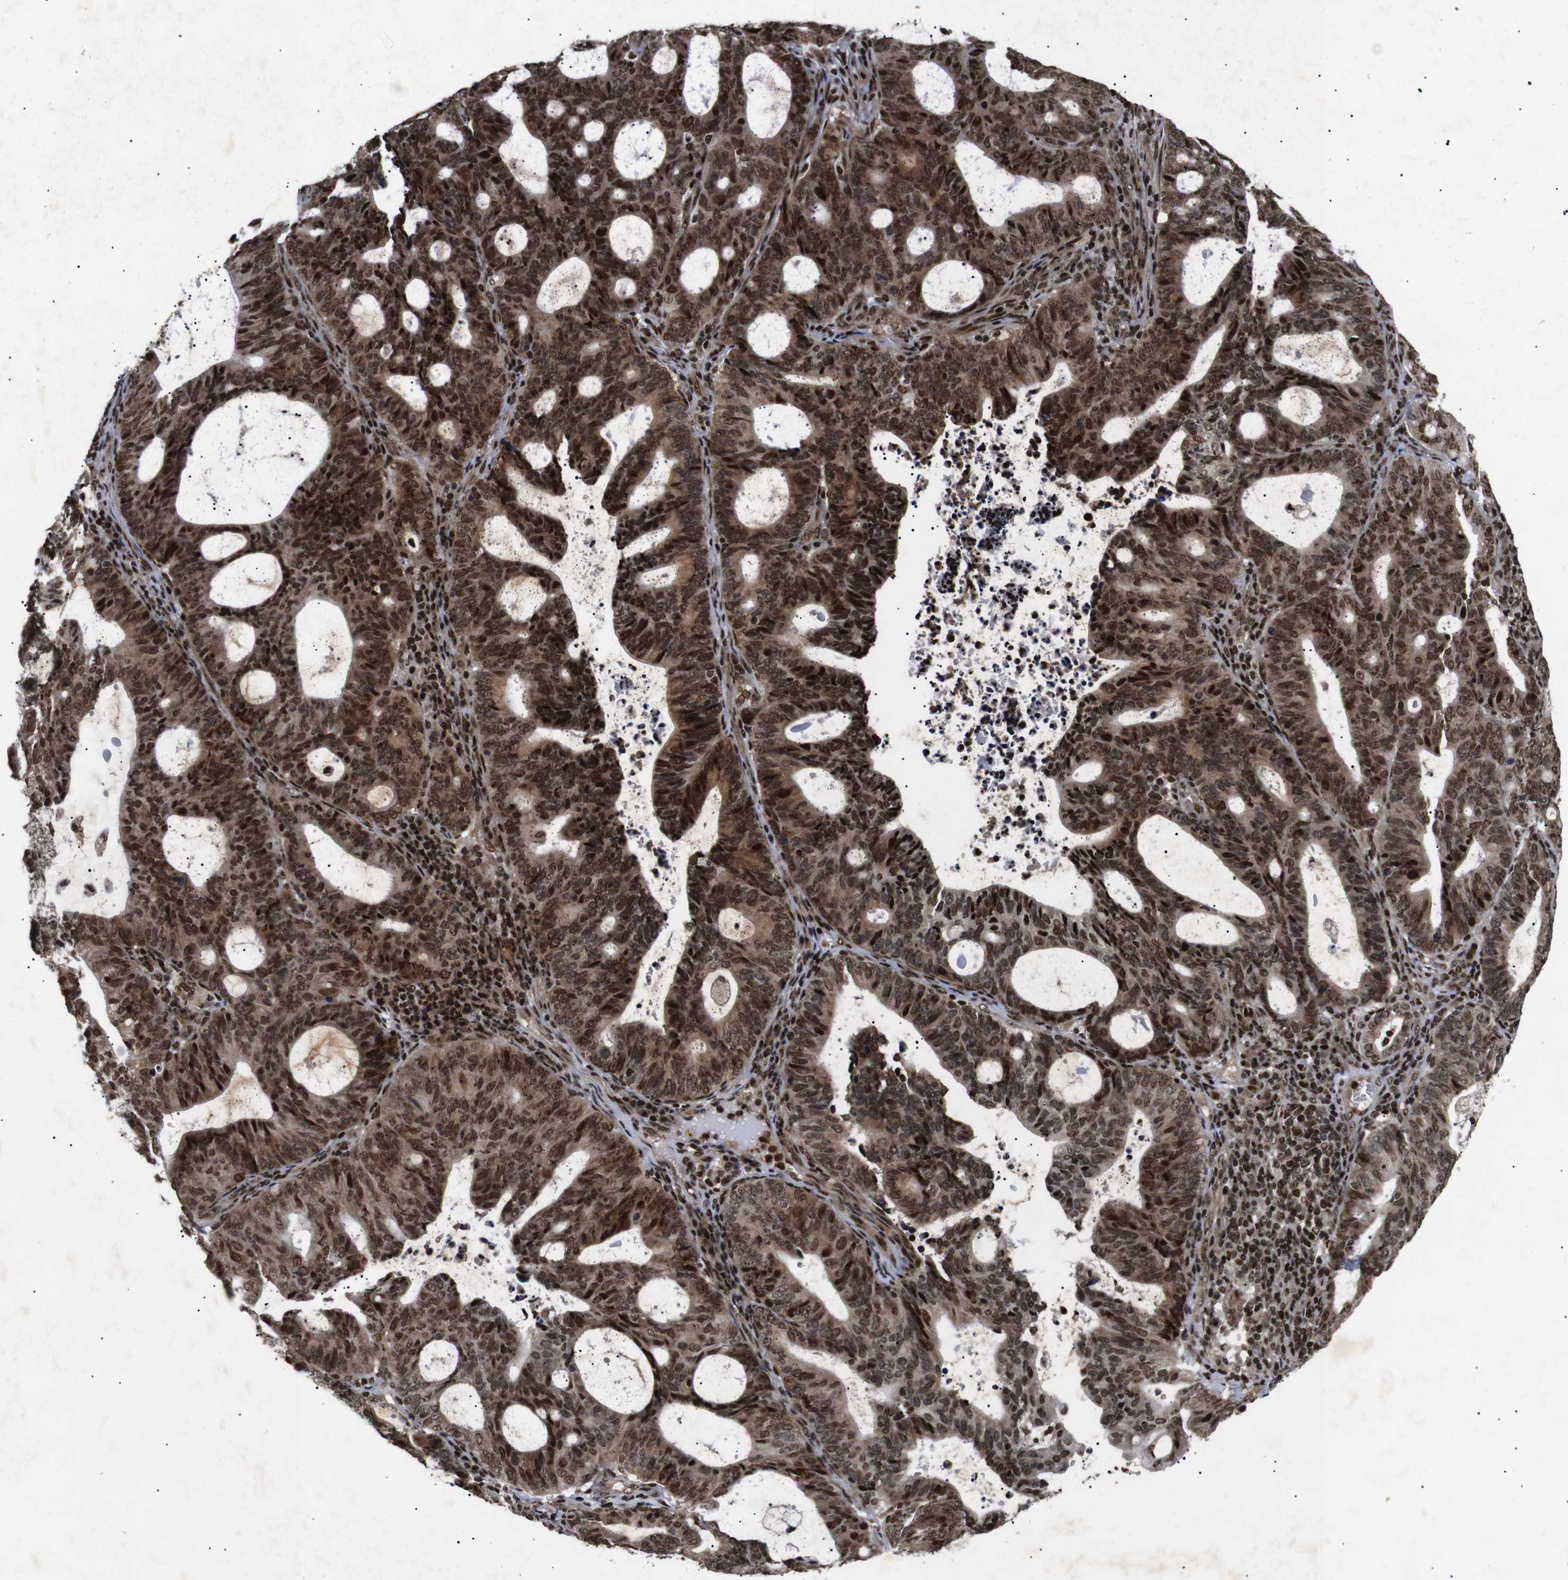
{"staining": {"intensity": "strong", "quantity": ">75%", "location": "cytoplasmic/membranous,nuclear"}, "tissue": "endometrial cancer", "cell_type": "Tumor cells", "image_type": "cancer", "snomed": [{"axis": "morphology", "description": "Adenocarcinoma, NOS"}, {"axis": "topography", "description": "Uterus"}], "caption": "There is high levels of strong cytoplasmic/membranous and nuclear staining in tumor cells of endometrial cancer, as demonstrated by immunohistochemical staining (brown color).", "gene": "KIF23", "patient": {"sex": "female", "age": 83}}